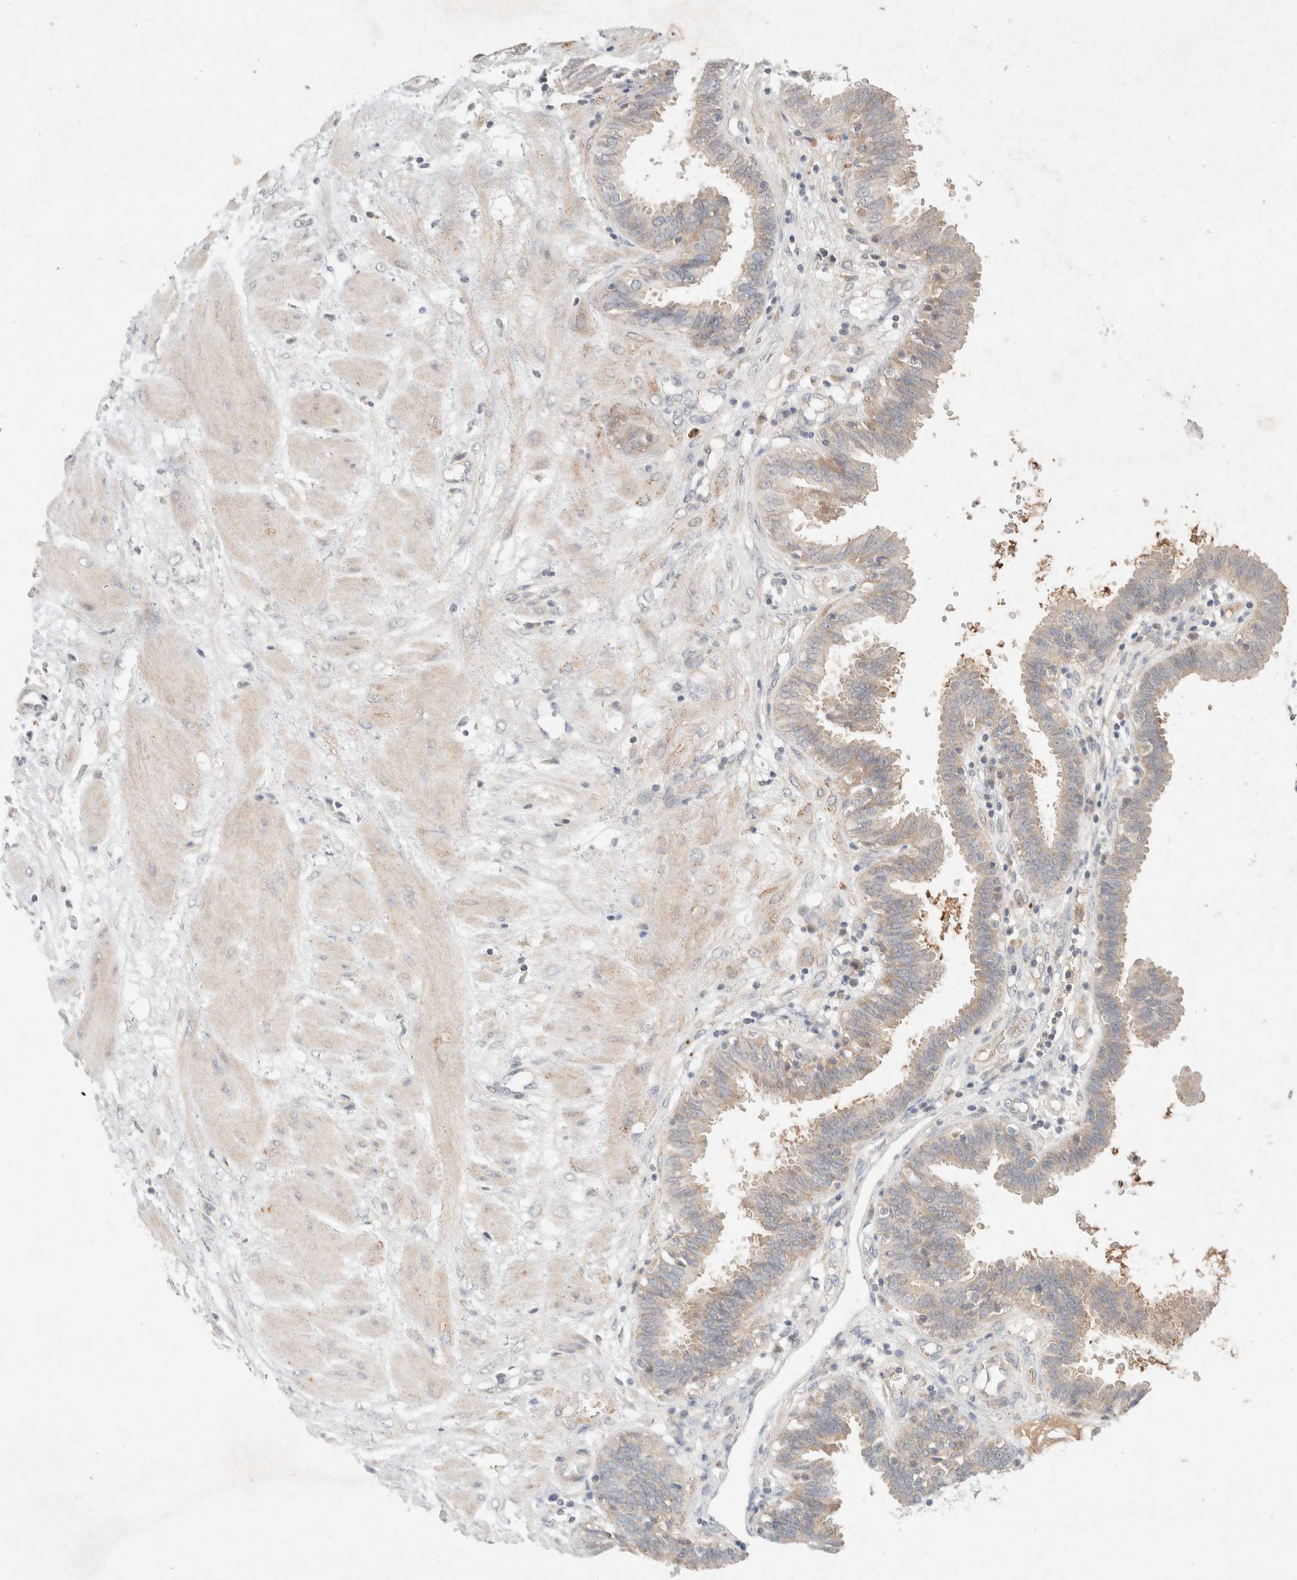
{"staining": {"intensity": "weak", "quantity": "25%-75%", "location": "cytoplasmic/membranous"}, "tissue": "fallopian tube", "cell_type": "Glandular cells", "image_type": "normal", "snomed": [{"axis": "morphology", "description": "Normal tissue, NOS"}, {"axis": "topography", "description": "Fallopian tube"}, {"axis": "topography", "description": "Placenta"}], "caption": "Glandular cells show low levels of weak cytoplasmic/membranous expression in approximately 25%-75% of cells in unremarkable human fallopian tube. (DAB = brown stain, brightfield microscopy at high magnification).", "gene": "GNAI1", "patient": {"sex": "female", "age": 32}}